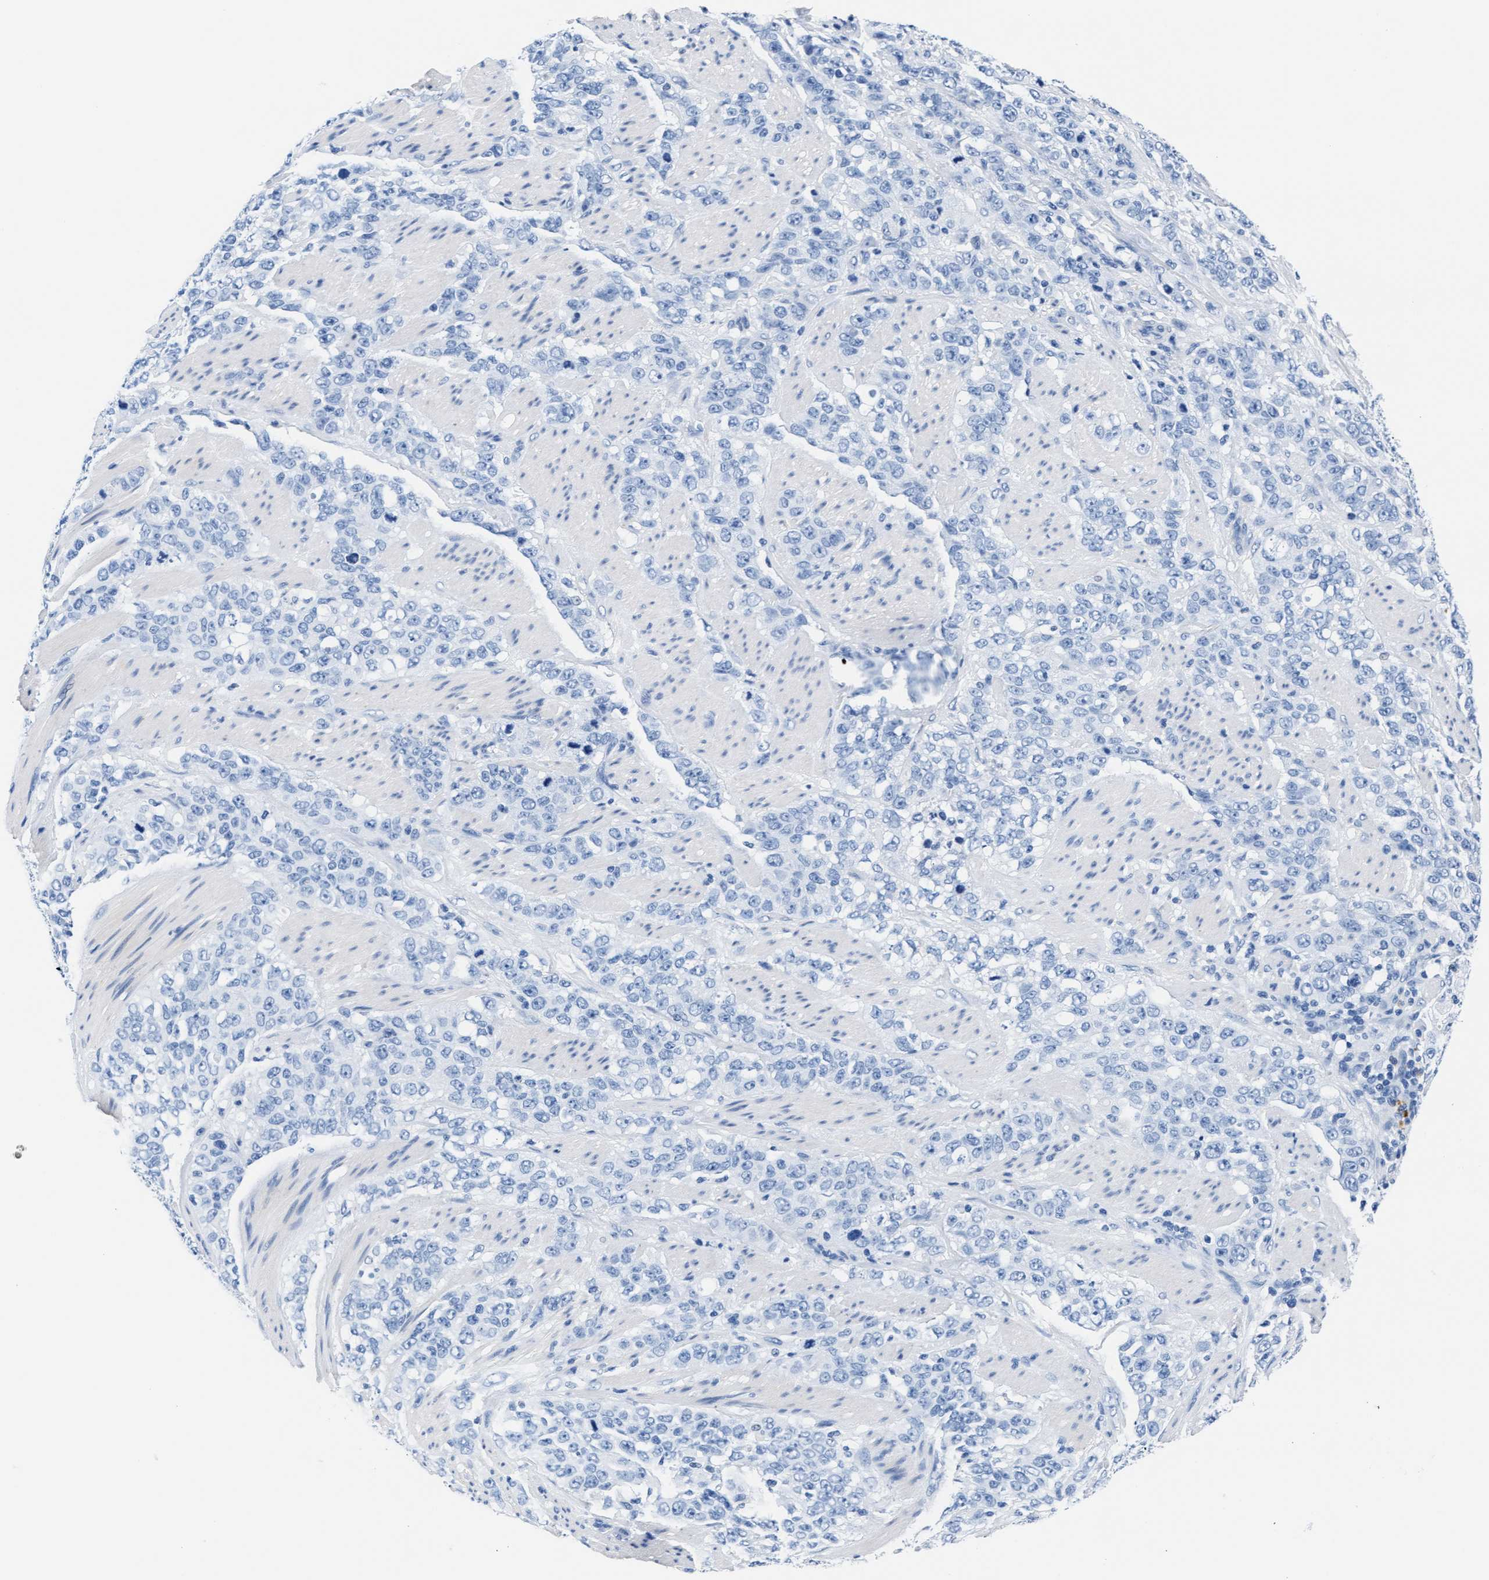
{"staining": {"intensity": "negative", "quantity": "none", "location": "none"}, "tissue": "stomach cancer", "cell_type": "Tumor cells", "image_type": "cancer", "snomed": [{"axis": "morphology", "description": "Adenocarcinoma, NOS"}, {"axis": "topography", "description": "Stomach"}], "caption": "There is no significant expression in tumor cells of adenocarcinoma (stomach).", "gene": "MMP8", "patient": {"sex": "male", "age": 48}}